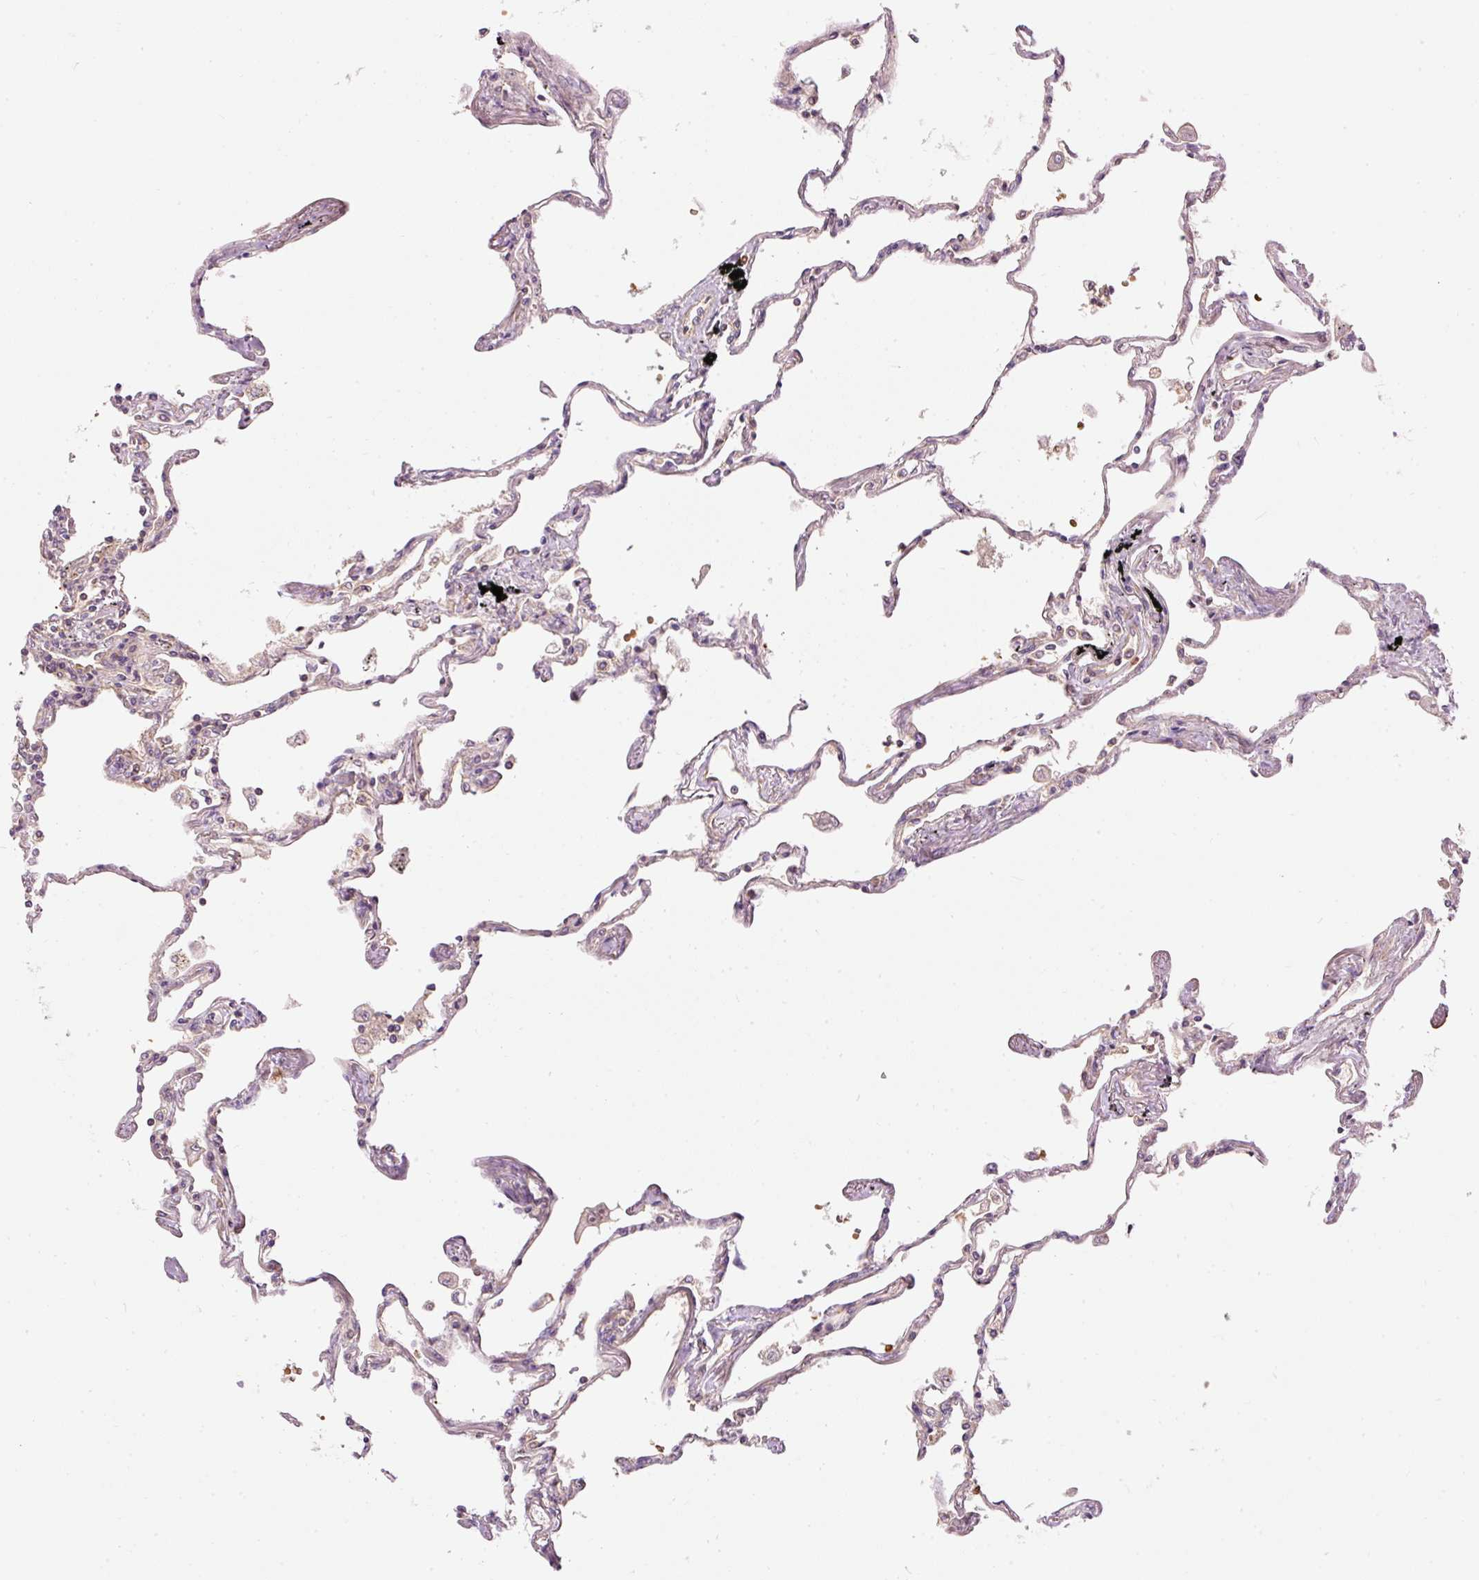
{"staining": {"intensity": "moderate", "quantity": "25%-75%", "location": "cytoplasmic/membranous"}, "tissue": "lung", "cell_type": "Alveolar cells", "image_type": "normal", "snomed": [{"axis": "morphology", "description": "Normal tissue, NOS"}, {"axis": "topography", "description": "Lung"}], "caption": "Protein expression analysis of benign human lung reveals moderate cytoplasmic/membranous staining in approximately 25%-75% of alveolar cells.", "gene": "ADCY4", "patient": {"sex": "female", "age": 67}}